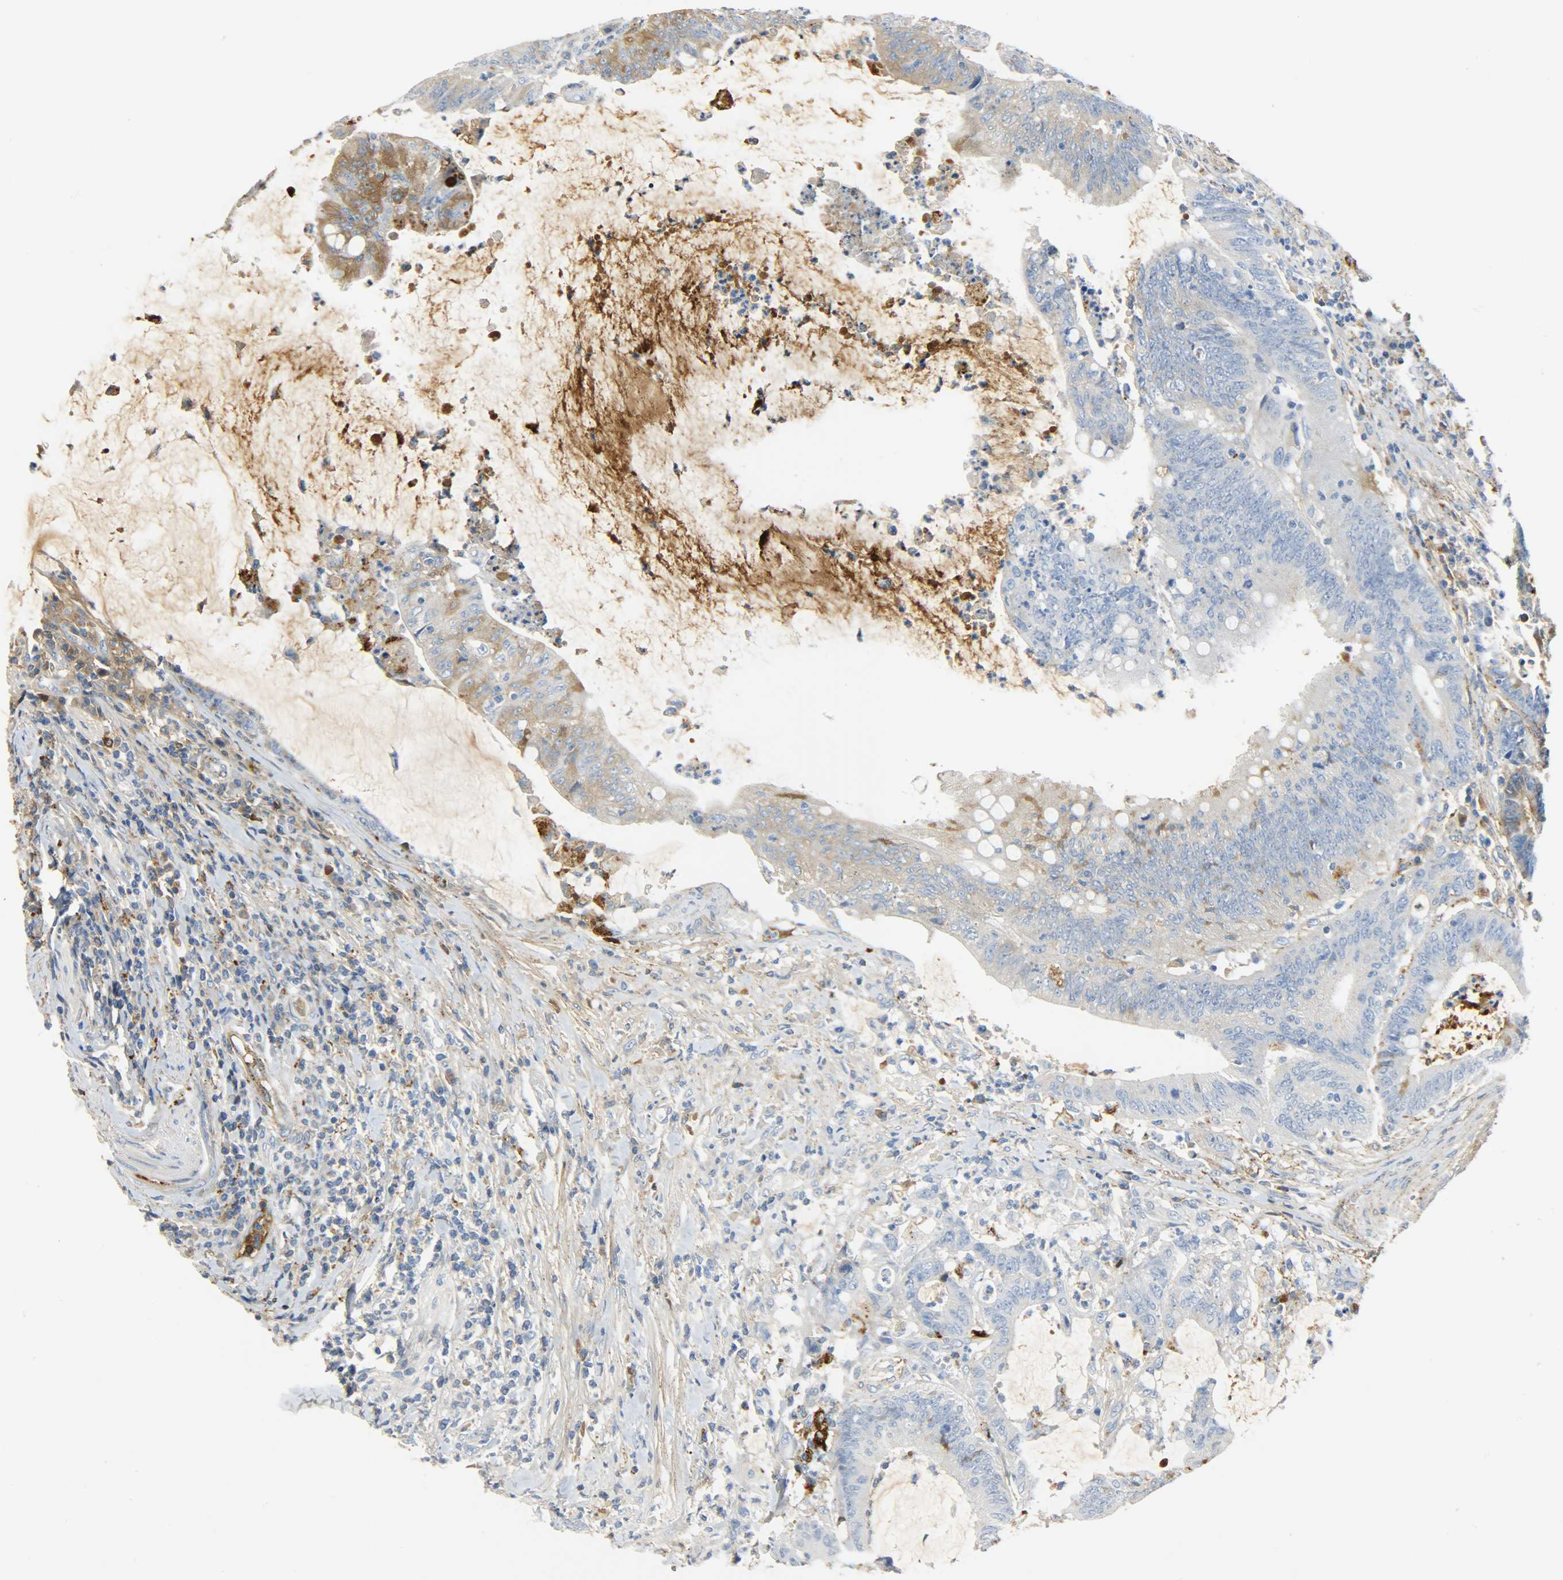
{"staining": {"intensity": "weak", "quantity": "<25%", "location": "cytoplasmic/membranous"}, "tissue": "colorectal cancer", "cell_type": "Tumor cells", "image_type": "cancer", "snomed": [{"axis": "morphology", "description": "Adenocarcinoma, NOS"}, {"axis": "topography", "description": "Rectum"}], "caption": "Colorectal cancer was stained to show a protein in brown. There is no significant positivity in tumor cells.", "gene": "CRP", "patient": {"sex": "female", "age": 66}}